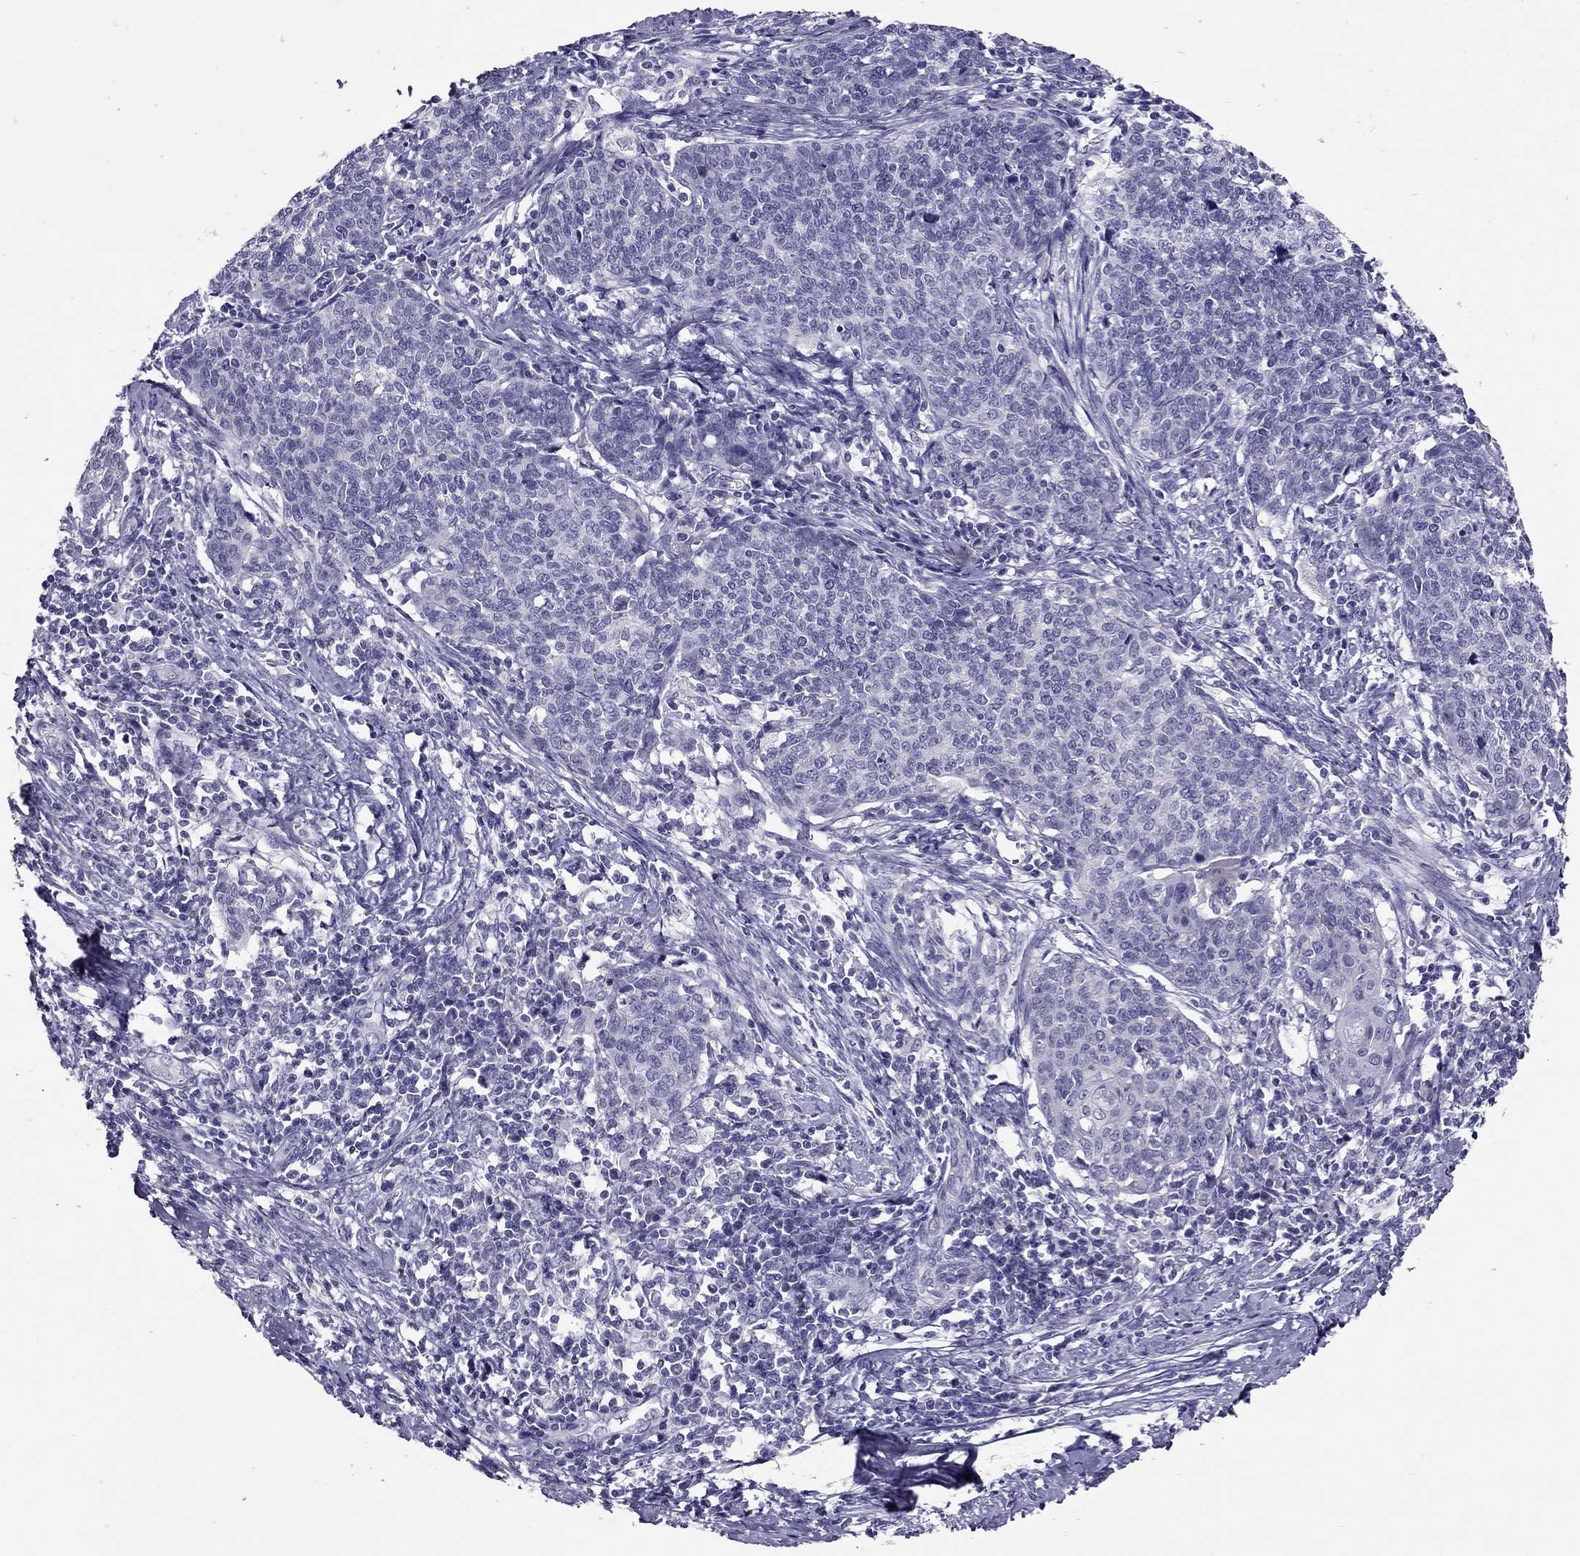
{"staining": {"intensity": "negative", "quantity": "none", "location": "none"}, "tissue": "cervical cancer", "cell_type": "Tumor cells", "image_type": "cancer", "snomed": [{"axis": "morphology", "description": "Squamous cell carcinoma, NOS"}, {"axis": "topography", "description": "Cervix"}], "caption": "Immunohistochemistry micrograph of human cervical cancer stained for a protein (brown), which shows no expression in tumor cells.", "gene": "RHO", "patient": {"sex": "female", "age": 39}}